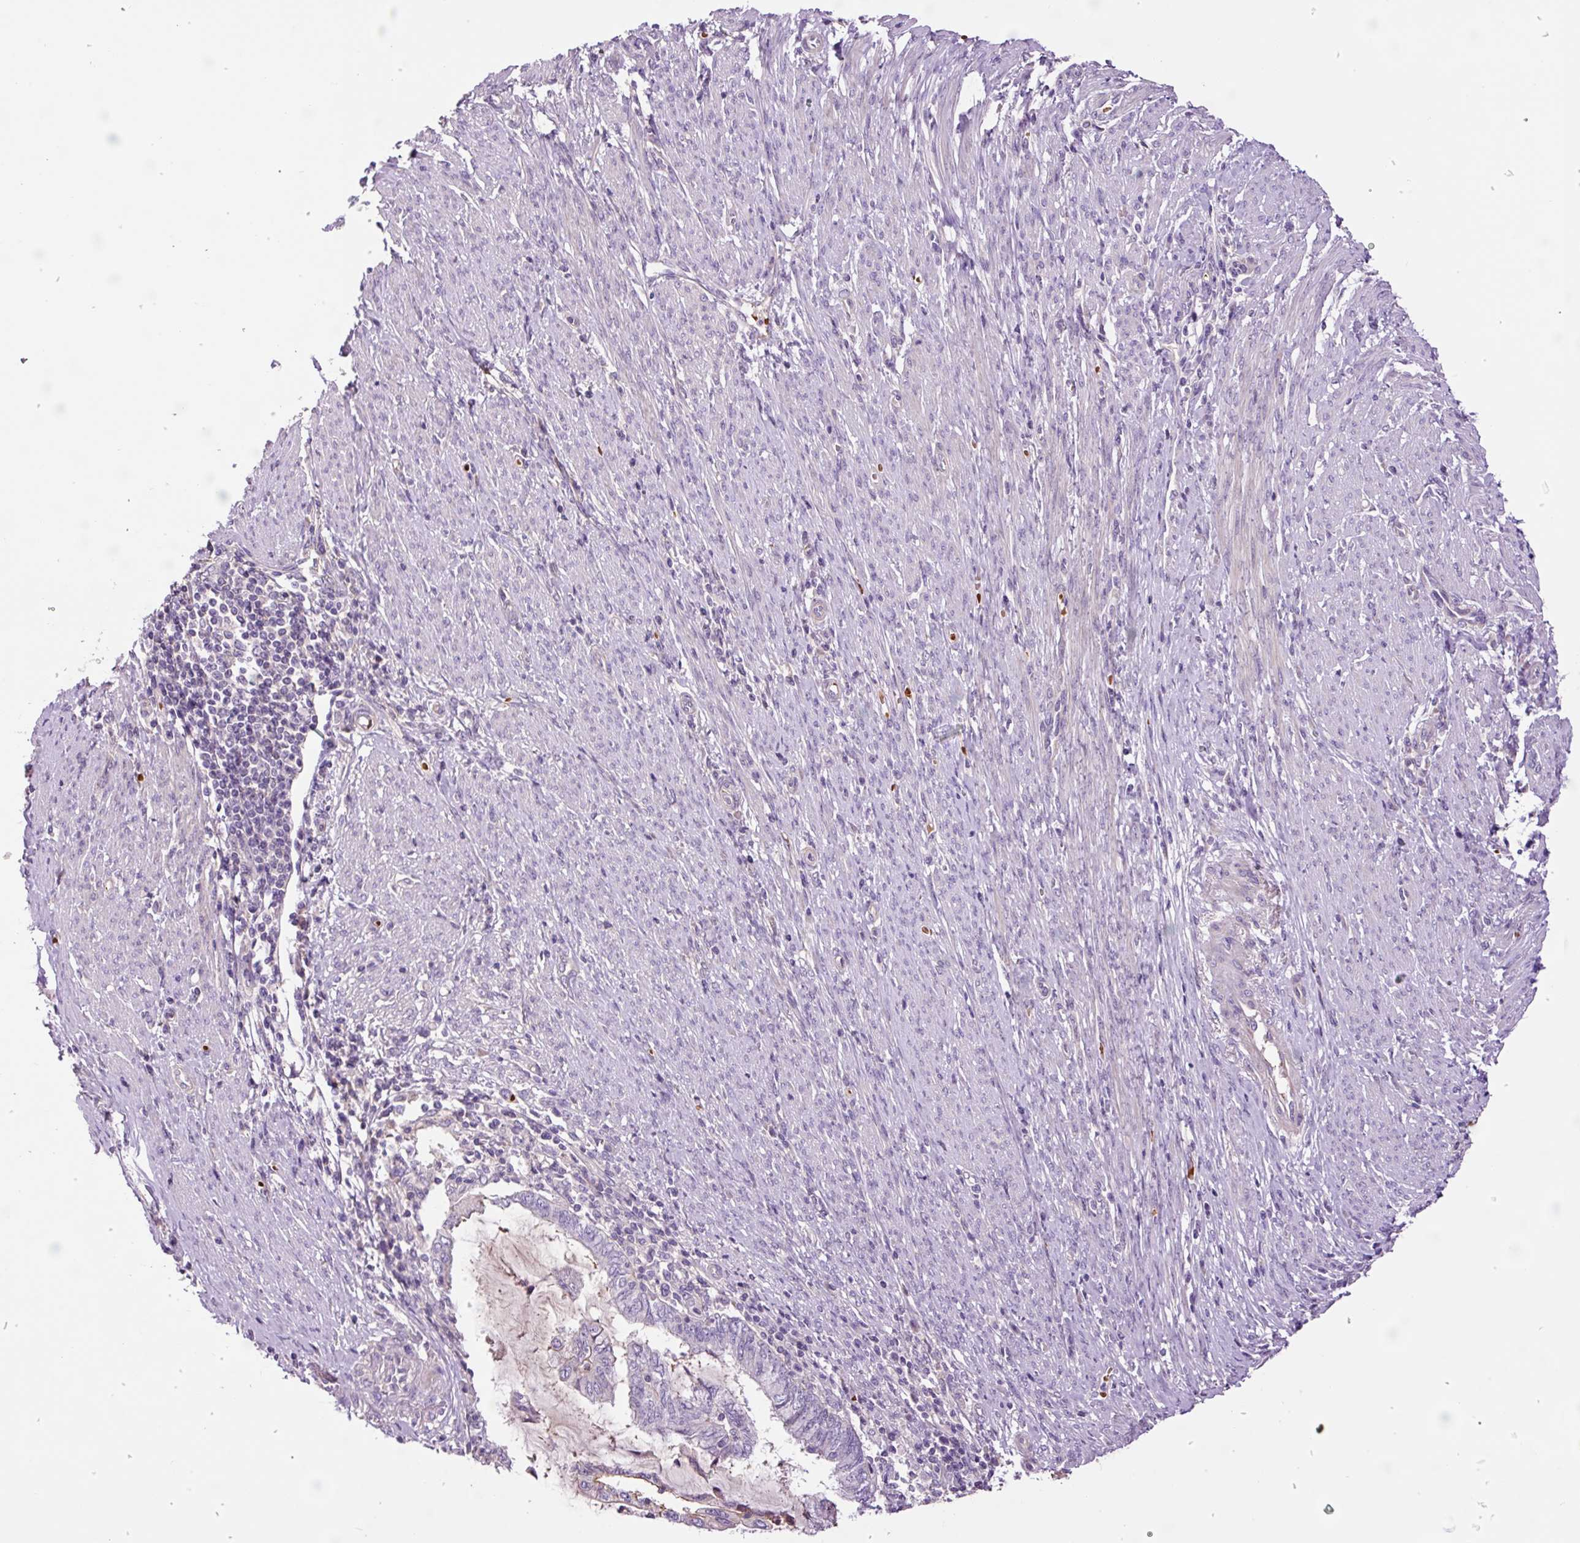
{"staining": {"intensity": "negative", "quantity": "none", "location": "none"}, "tissue": "endometrial cancer", "cell_type": "Tumor cells", "image_type": "cancer", "snomed": [{"axis": "morphology", "description": "Adenocarcinoma, NOS"}, {"axis": "topography", "description": "Uterus"}, {"axis": "topography", "description": "Endometrium"}], "caption": "There is no significant staining in tumor cells of adenocarcinoma (endometrial).", "gene": "TMEM235", "patient": {"sex": "female", "age": 70}}